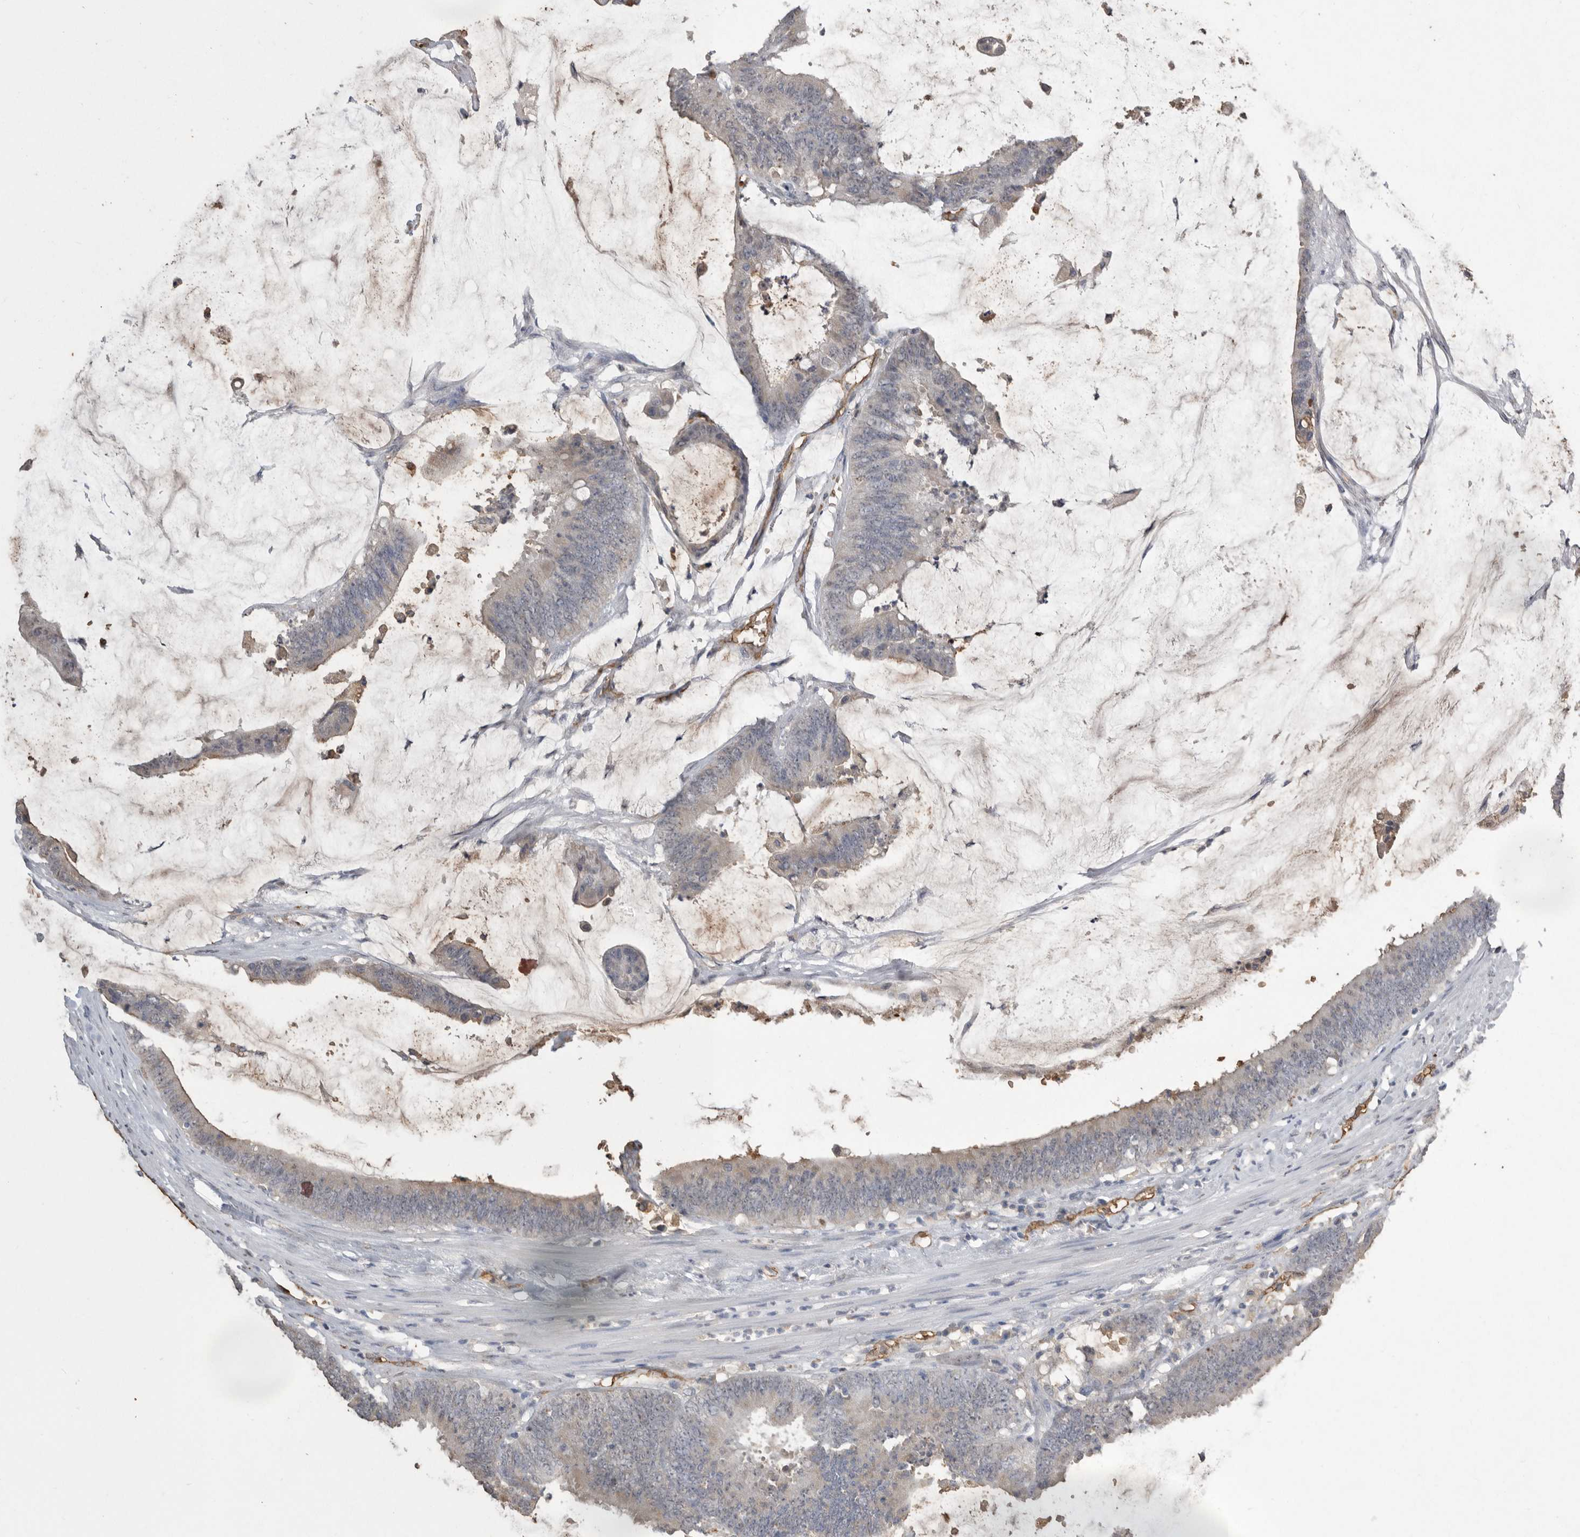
{"staining": {"intensity": "negative", "quantity": "none", "location": "none"}, "tissue": "colorectal cancer", "cell_type": "Tumor cells", "image_type": "cancer", "snomed": [{"axis": "morphology", "description": "Adenocarcinoma, NOS"}, {"axis": "topography", "description": "Rectum"}], "caption": "Tumor cells are negative for brown protein staining in colorectal adenocarcinoma.", "gene": "IL27", "patient": {"sex": "female", "age": 66}}